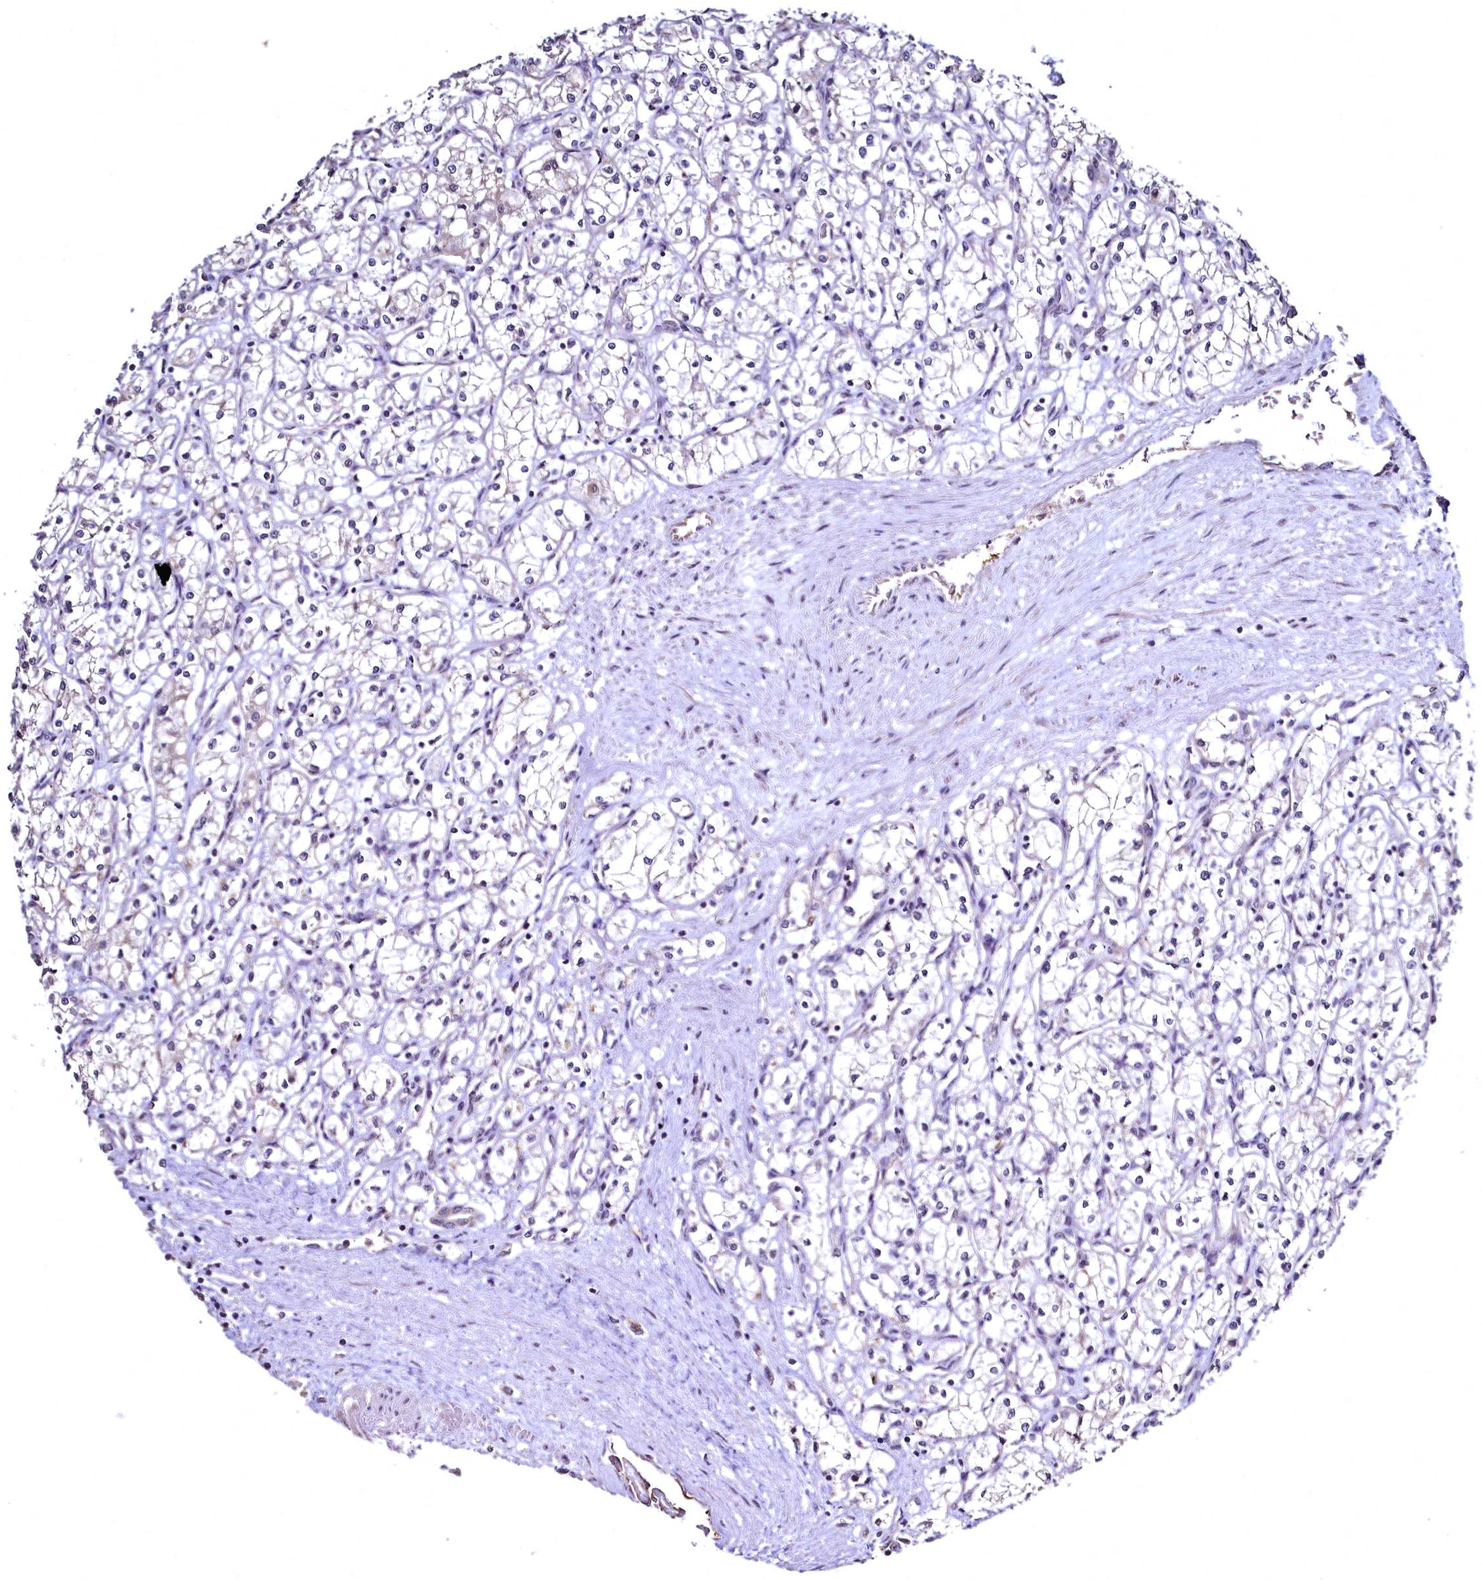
{"staining": {"intensity": "negative", "quantity": "none", "location": "none"}, "tissue": "renal cancer", "cell_type": "Tumor cells", "image_type": "cancer", "snomed": [{"axis": "morphology", "description": "Adenocarcinoma, NOS"}, {"axis": "topography", "description": "Kidney"}], "caption": "Immunohistochemistry (IHC) micrograph of neoplastic tissue: adenocarcinoma (renal) stained with DAB exhibits no significant protein positivity in tumor cells.", "gene": "TBCEL", "patient": {"sex": "male", "age": 59}}